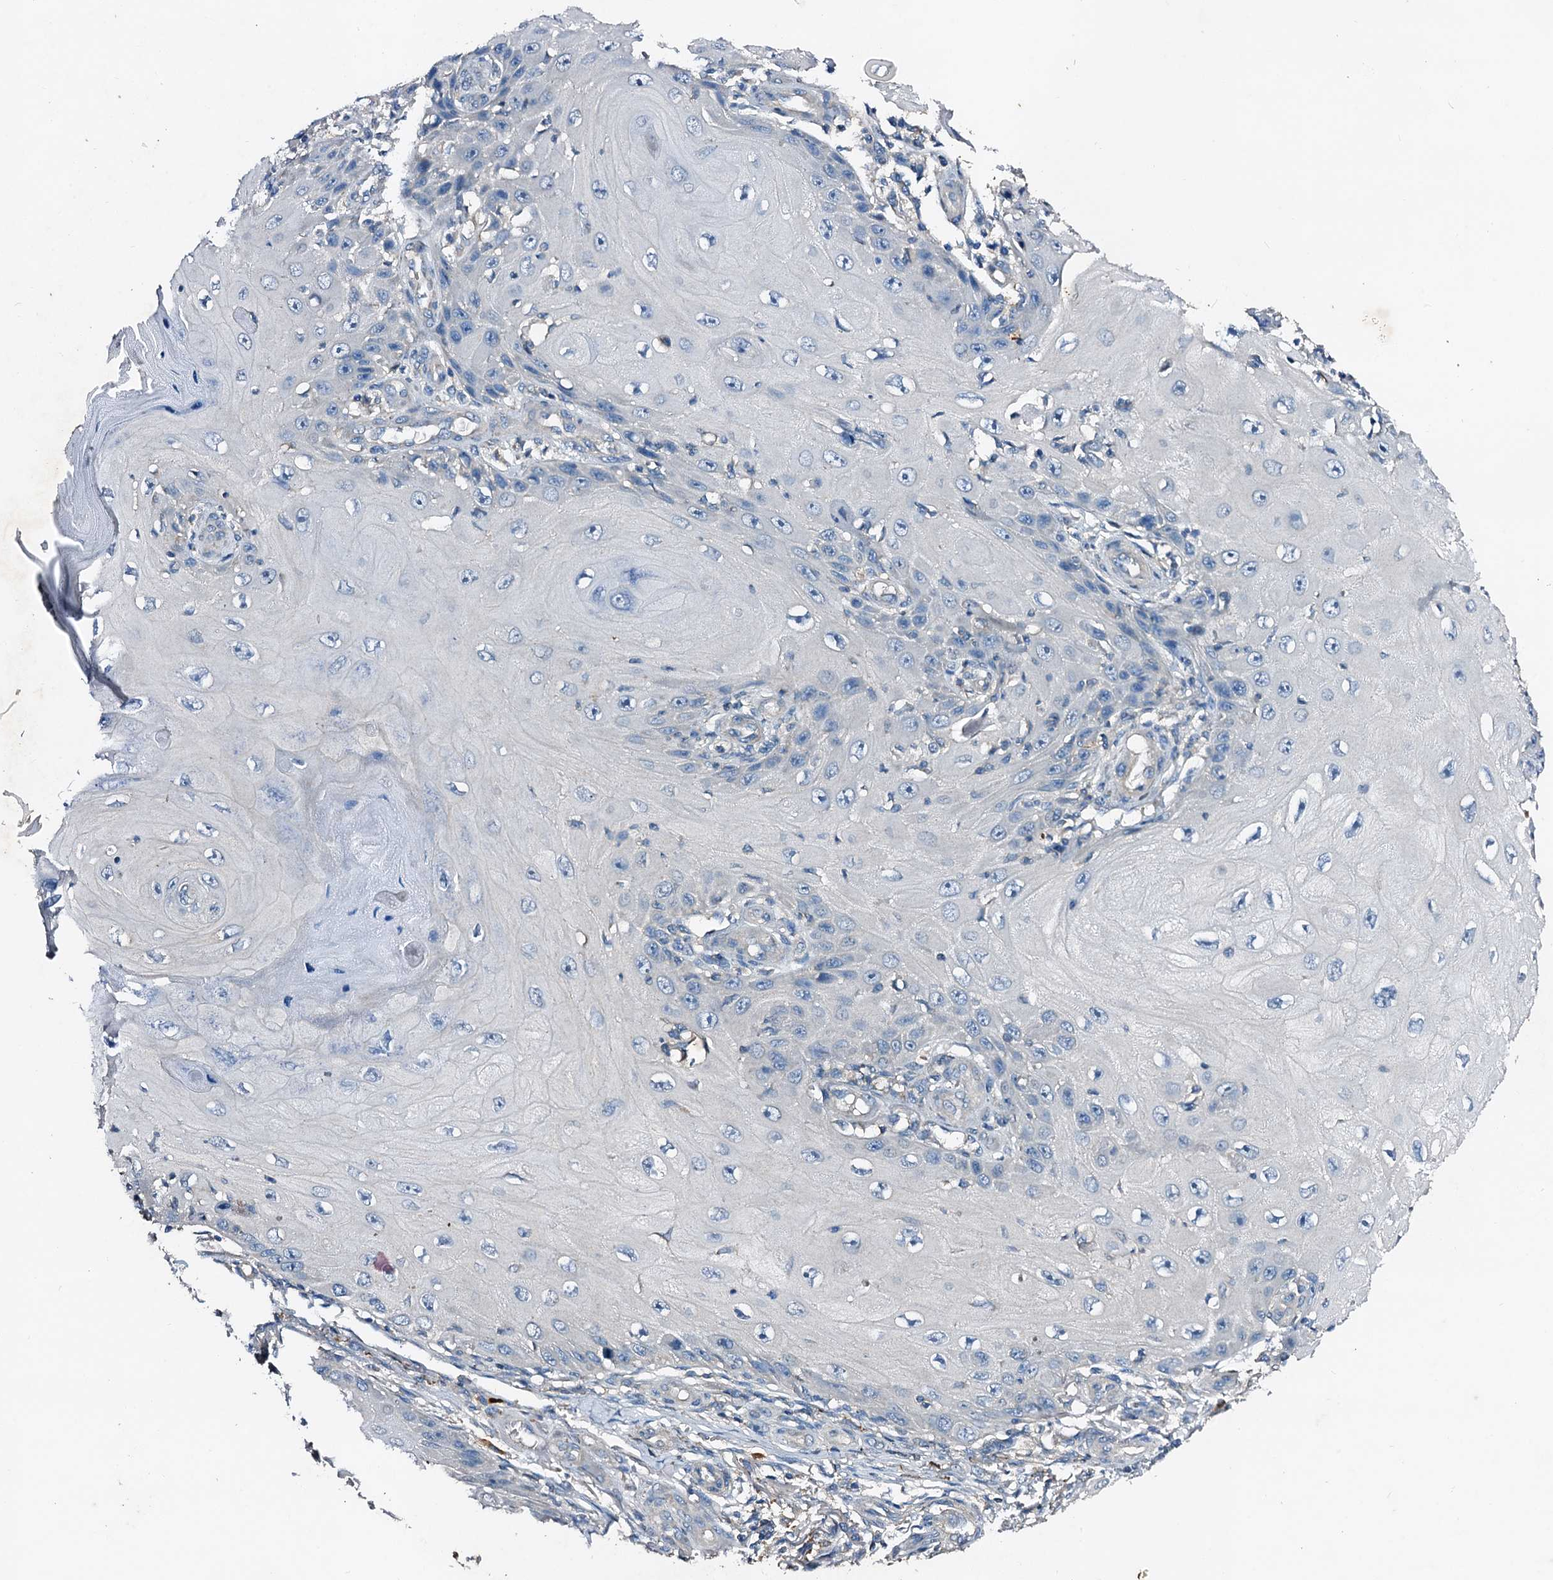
{"staining": {"intensity": "negative", "quantity": "none", "location": "none"}, "tissue": "skin cancer", "cell_type": "Tumor cells", "image_type": "cancer", "snomed": [{"axis": "morphology", "description": "Squamous cell carcinoma, NOS"}, {"axis": "topography", "description": "Skin"}], "caption": "This is a histopathology image of IHC staining of squamous cell carcinoma (skin), which shows no staining in tumor cells.", "gene": "FIBIN", "patient": {"sex": "female", "age": 73}}